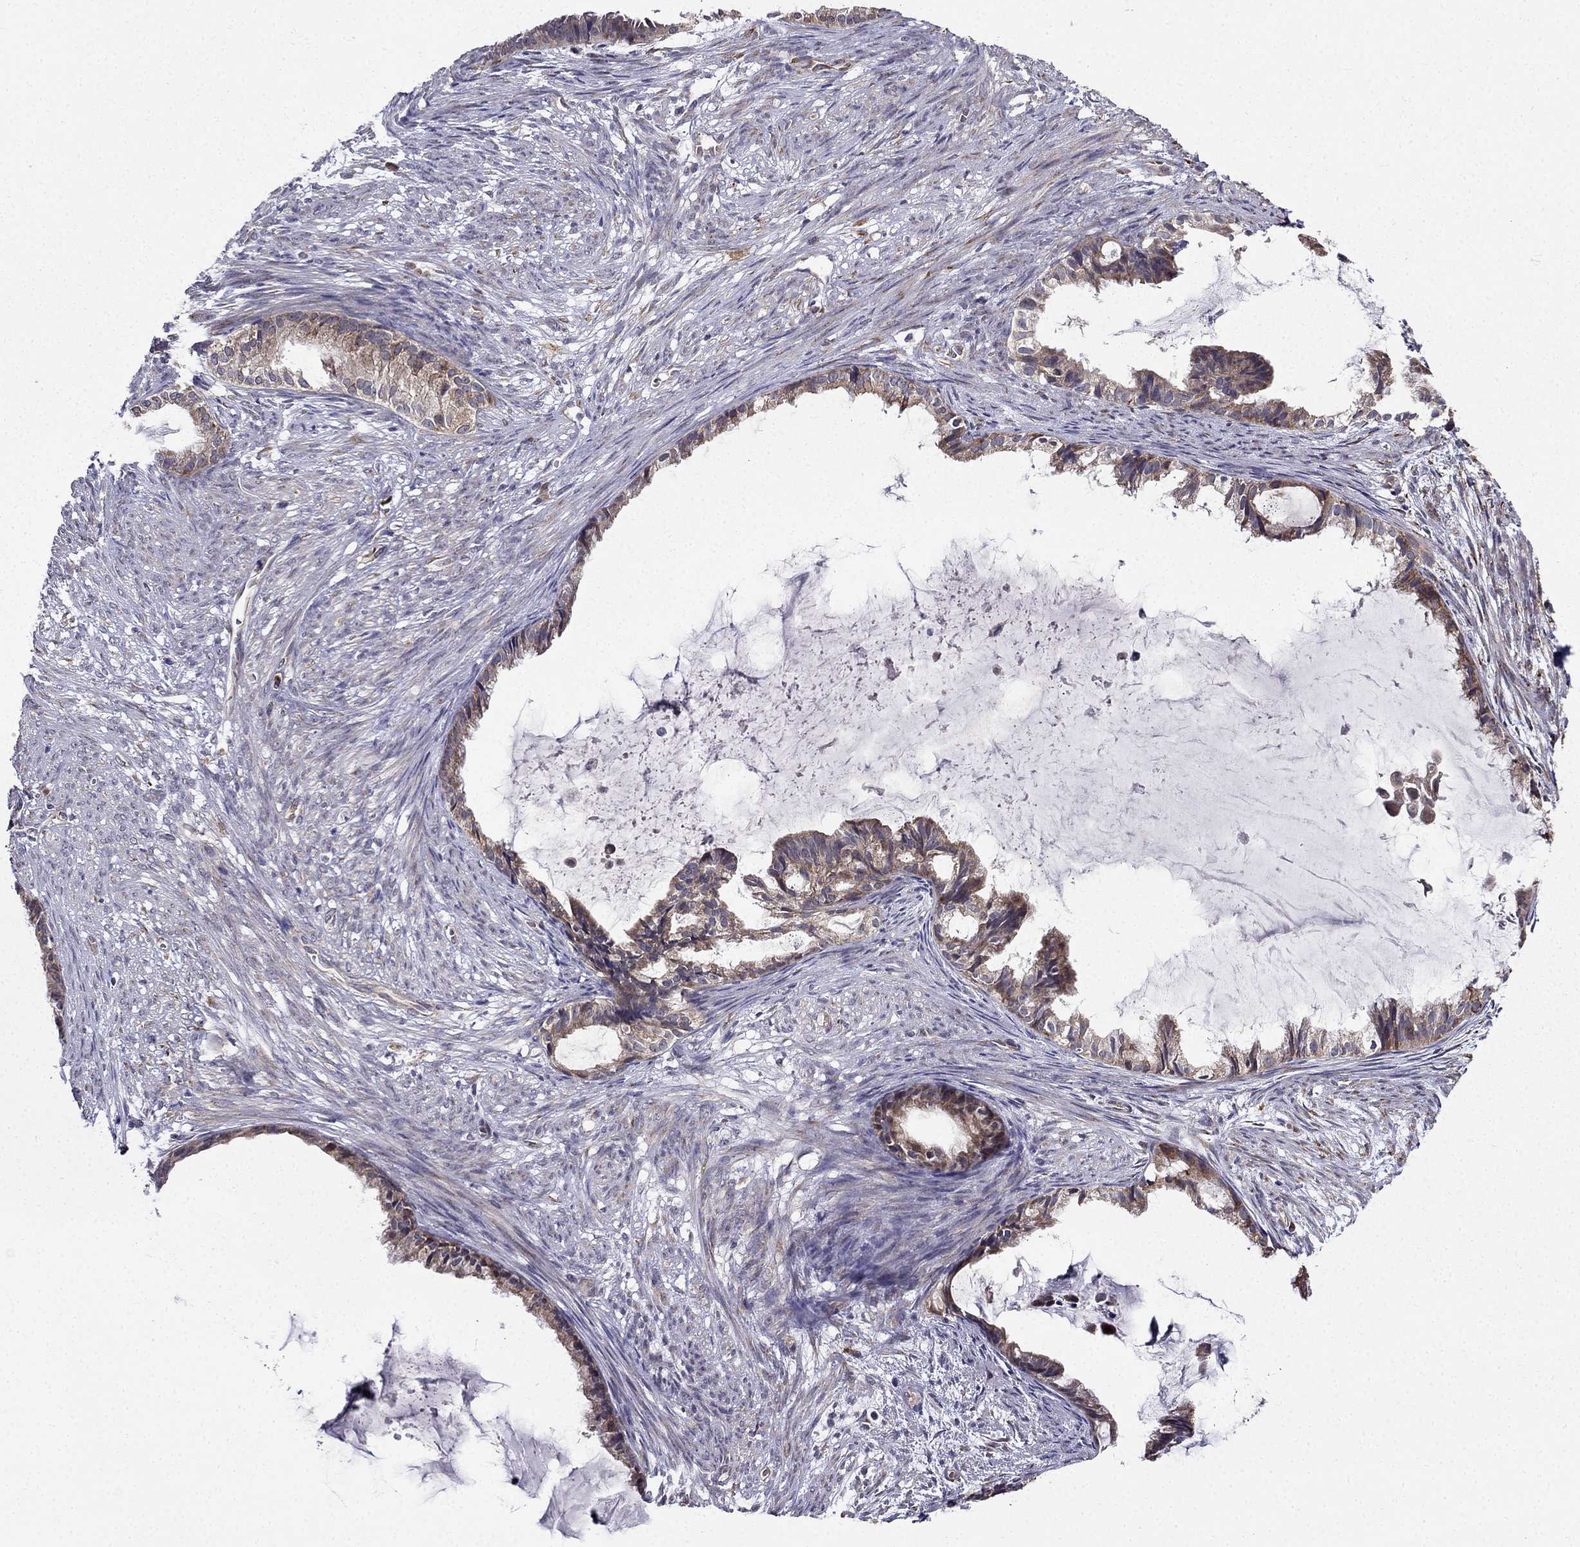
{"staining": {"intensity": "moderate", "quantity": "<25%", "location": "cytoplasmic/membranous"}, "tissue": "endometrial cancer", "cell_type": "Tumor cells", "image_type": "cancer", "snomed": [{"axis": "morphology", "description": "Adenocarcinoma, NOS"}, {"axis": "topography", "description": "Endometrium"}], "caption": "Moderate cytoplasmic/membranous protein staining is identified in about <25% of tumor cells in adenocarcinoma (endometrial).", "gene": "ARHGEF28", "patient": {"sex": "female", "age": 86}}